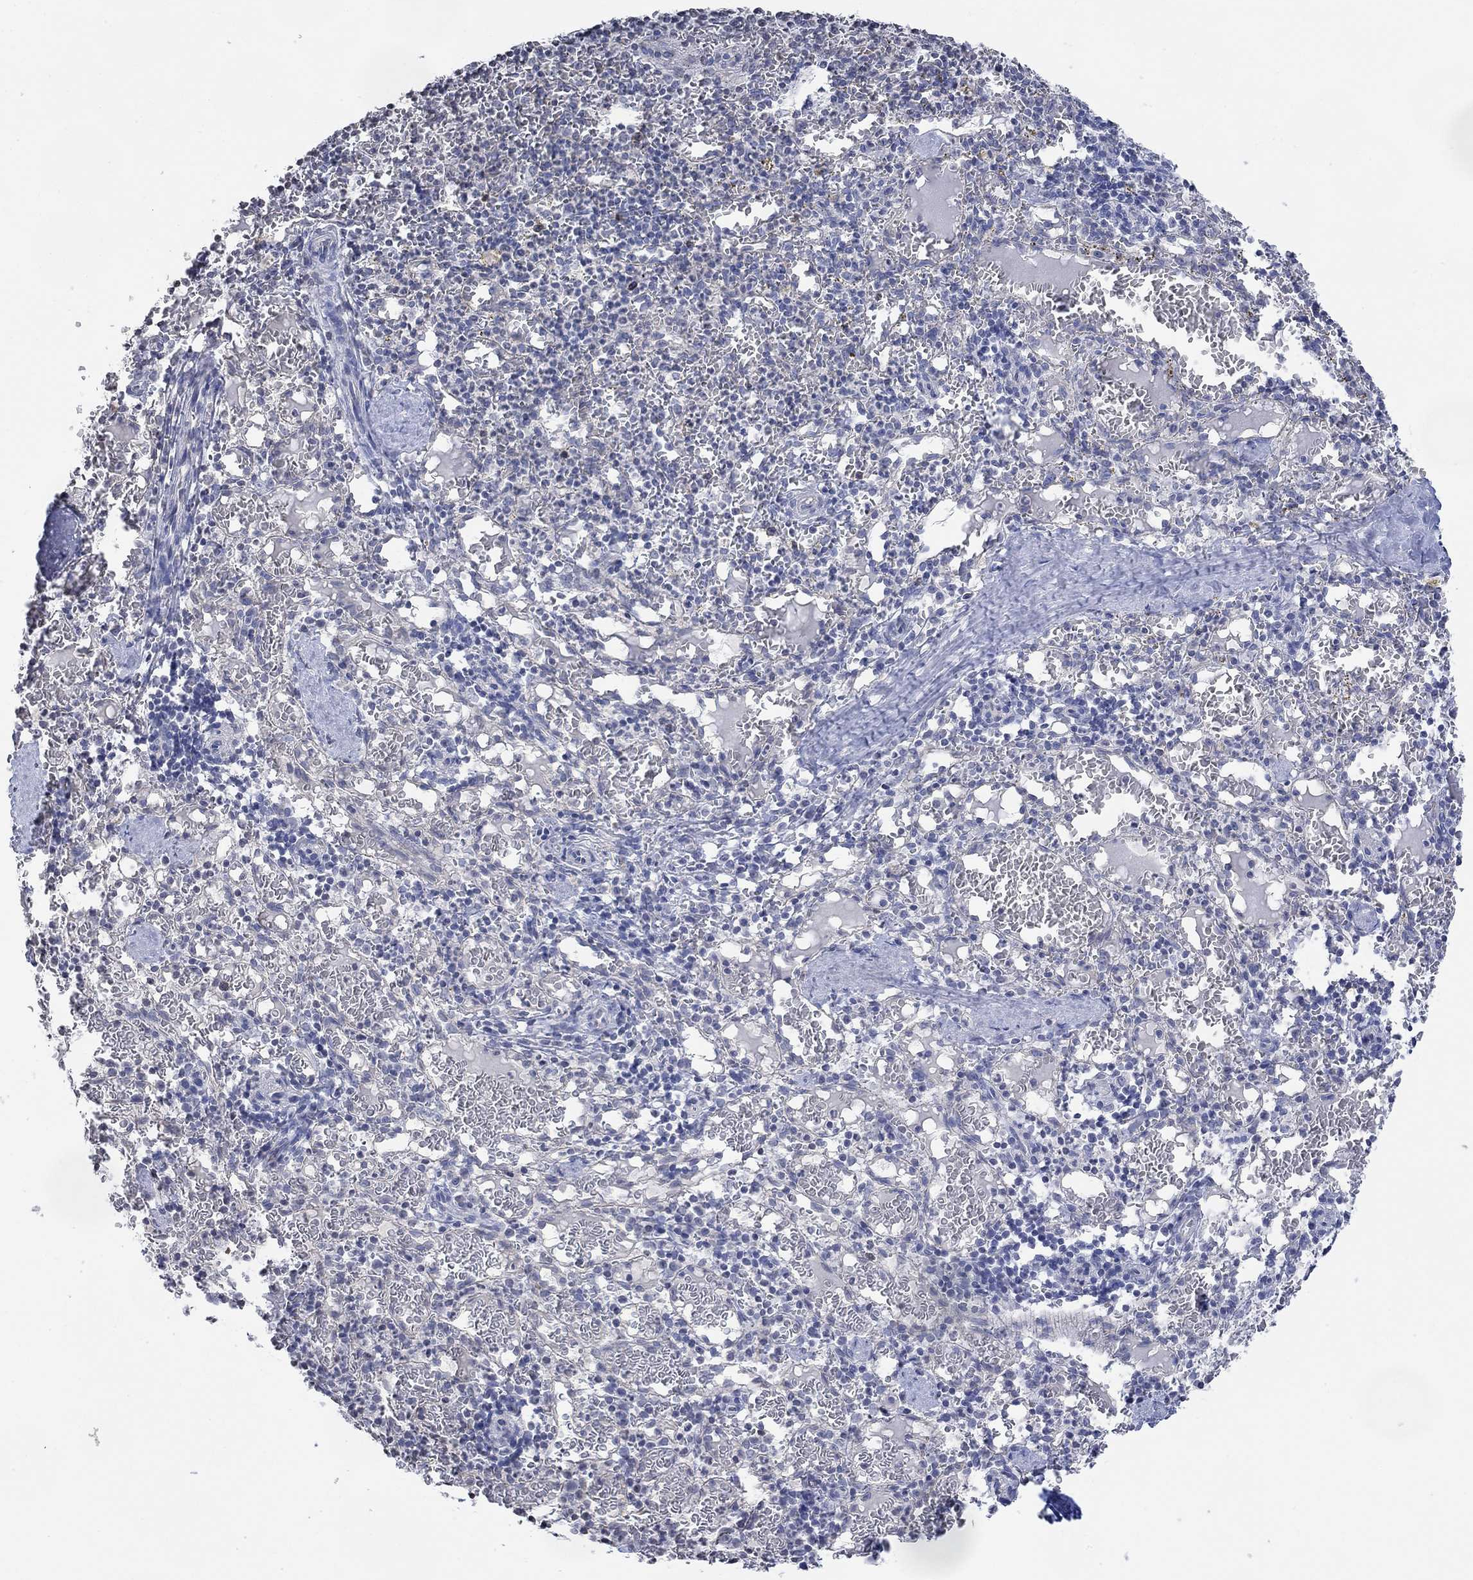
{"staining": {"intensity": "negative", "quantity": "none", "location": "none"}, "tissue": "spleen", "cell_type": "Cells in red pulp", "image_type": "normal", "snomed": [{"axis": "morphology", "description": "Normal tissue, NOS"}, {"axis": "topography", "description": "Spleen"}], "caption": "The IHC histopathology image has no significant staining in cells in red pulp of spleen. (DAB immunohistochemistry (IHC), high magnification).", "gene": "TMEM255A", "patient": {"sex": "male", "age": 11}}